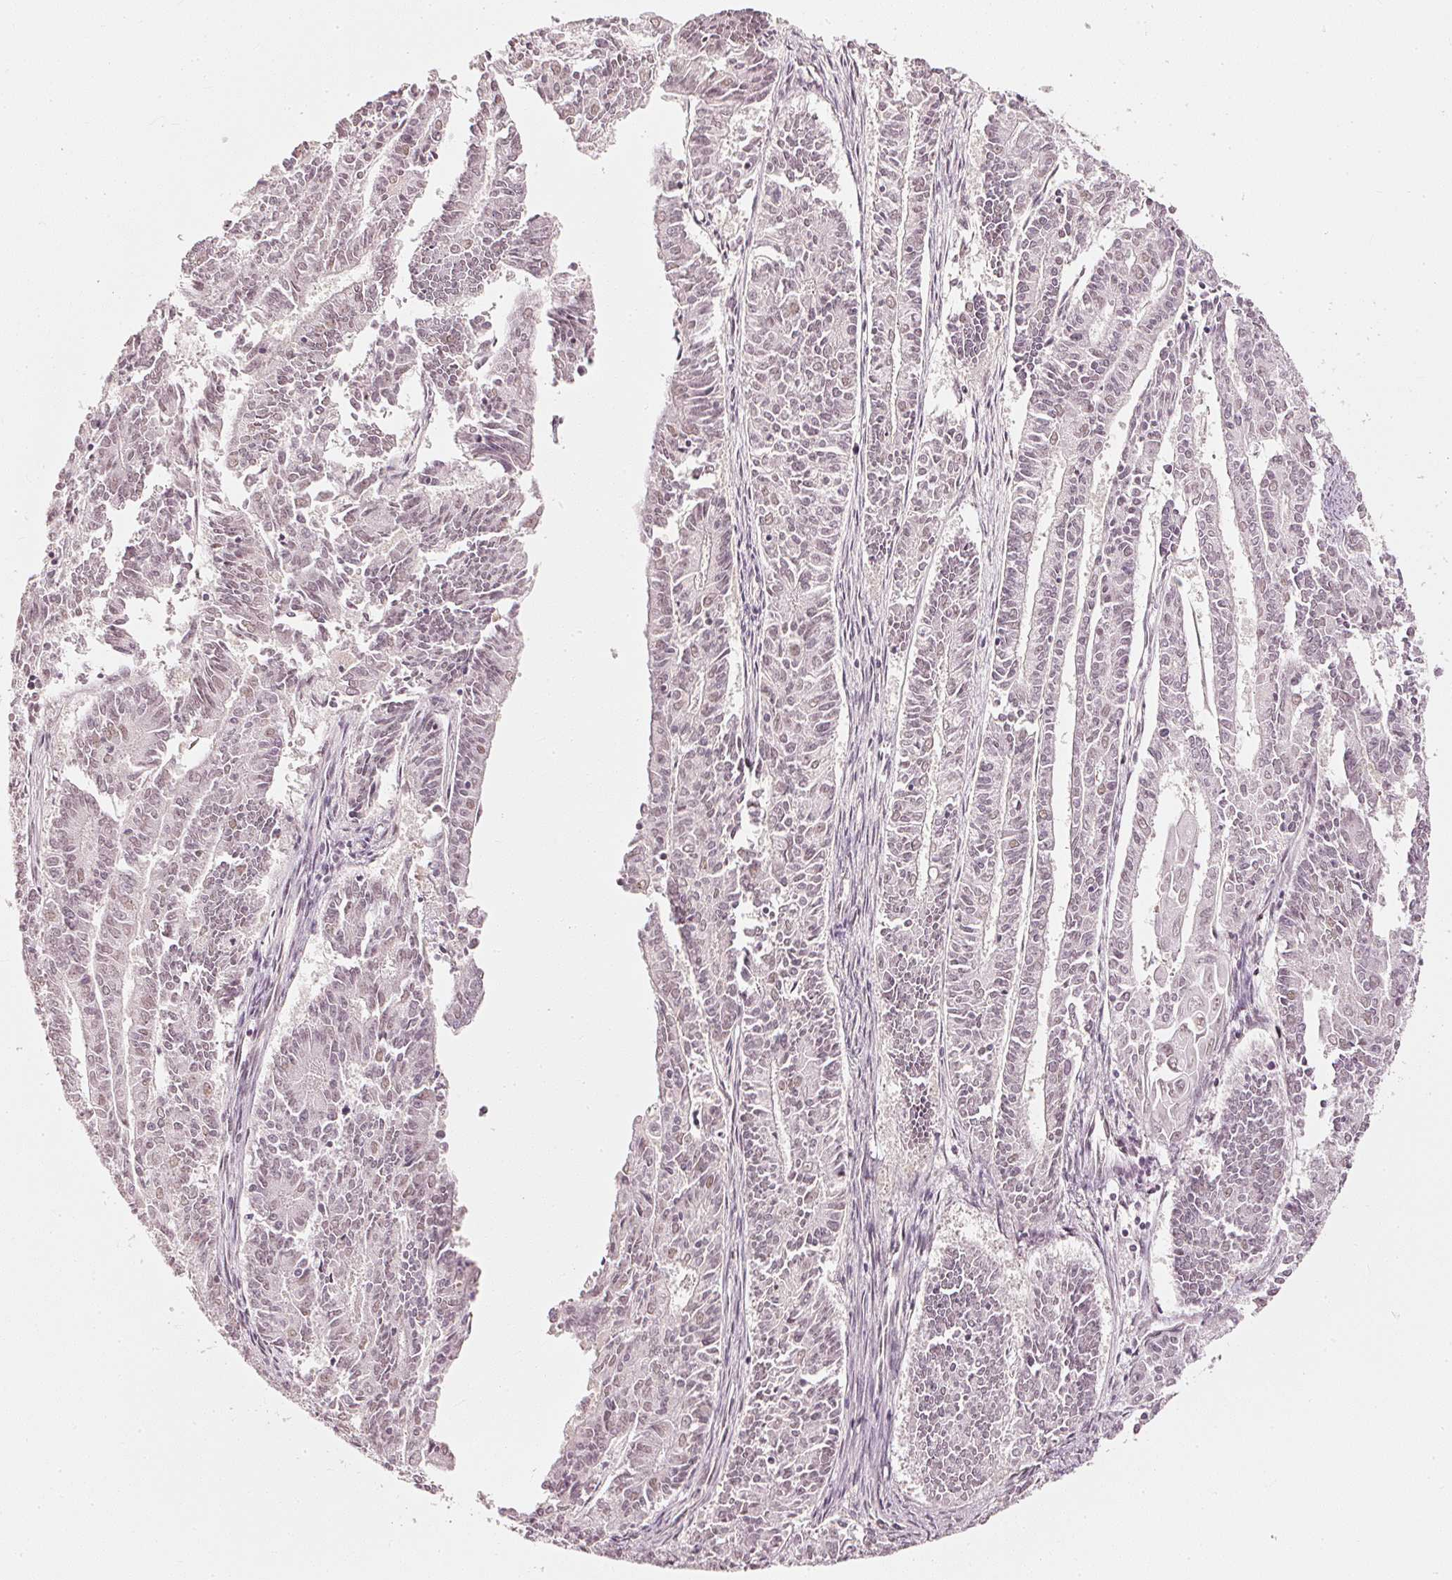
{"staining": {"intensity": "negative", "quantity": "none", "location": "none"}, "tissue": "endometrial cancer", "cell_type": "Tumor cells", "image_type": "cancer", "snomed": [{"axis": "morphology", "description": "Adenocarcinoma, NOS"}, {"axis": "topography", "description": "Endometrium"}], "caption": "The image exhibits no significant staining in tumor cells of endometrial cancer (adenocarcinoma).", "gene": "DRD2", "patient": {"sex": "female", "age": 59}}